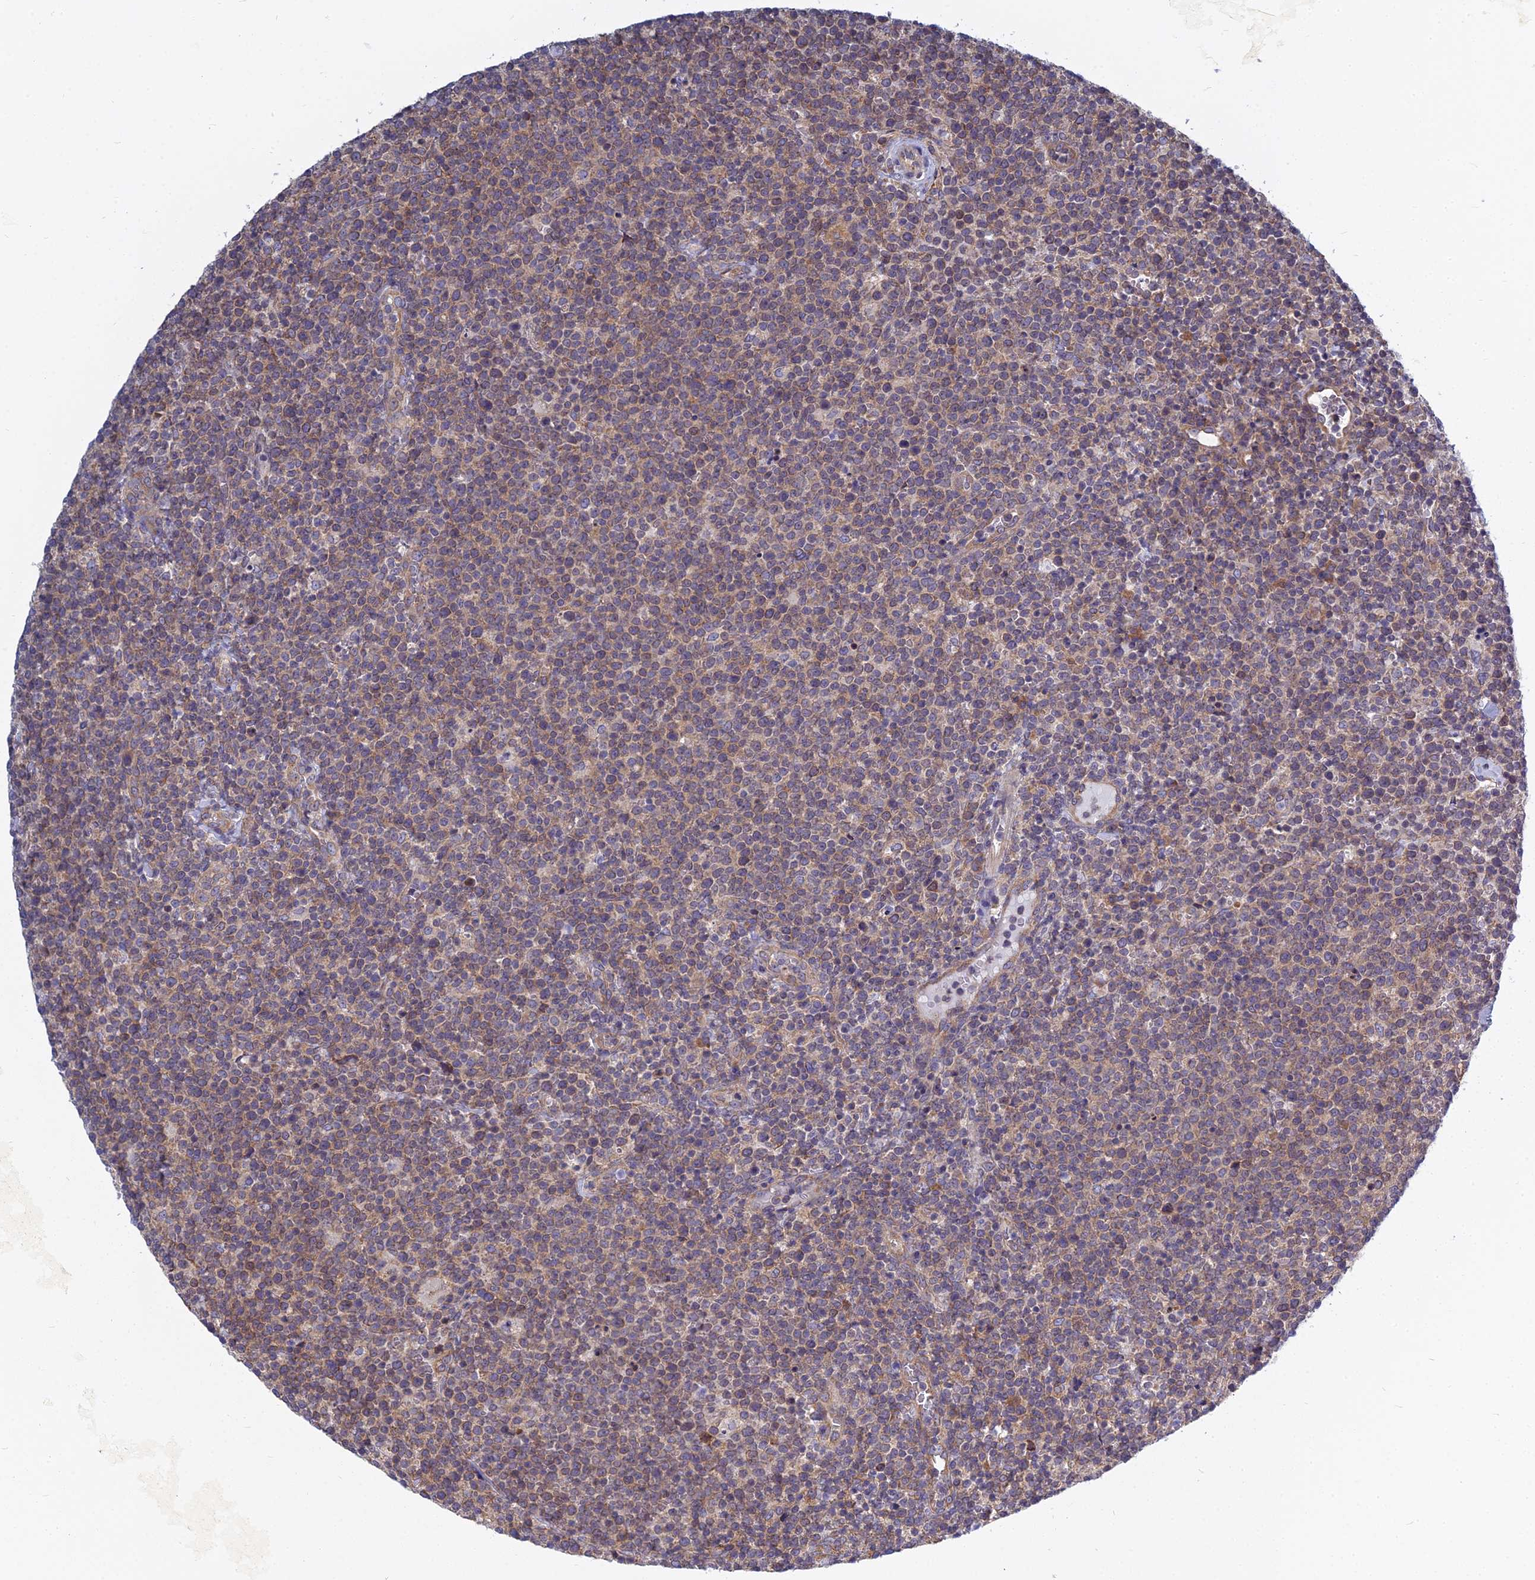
{"staining": {"intensity": "weak", "quantity": ">75%", "location": "cytoplasmic/membranous"}, "tissue": "lymphoma", "cell_type": "Tumor cells", "image_type": "cancer", "snomed": [{"axis": "morphology", "description": "Malignant lymphoma, non-Hodgkin's type, High grade"}, {"axis": "topography", "description": "Lymph node"}], "caption": "Protein staining of high-grade malignant lymphoma, non-Hodgkin's type tissue shows weak cytoplasmic/membranous positivity in approximately >75% of tumor cells. The protein is stained brown, and the nuclei are stained in blue (DAB IHC with brightfield microscopy, high magnification).", "gene": "KIAA1143", "patient": {"sex": "male", "age": 61}}